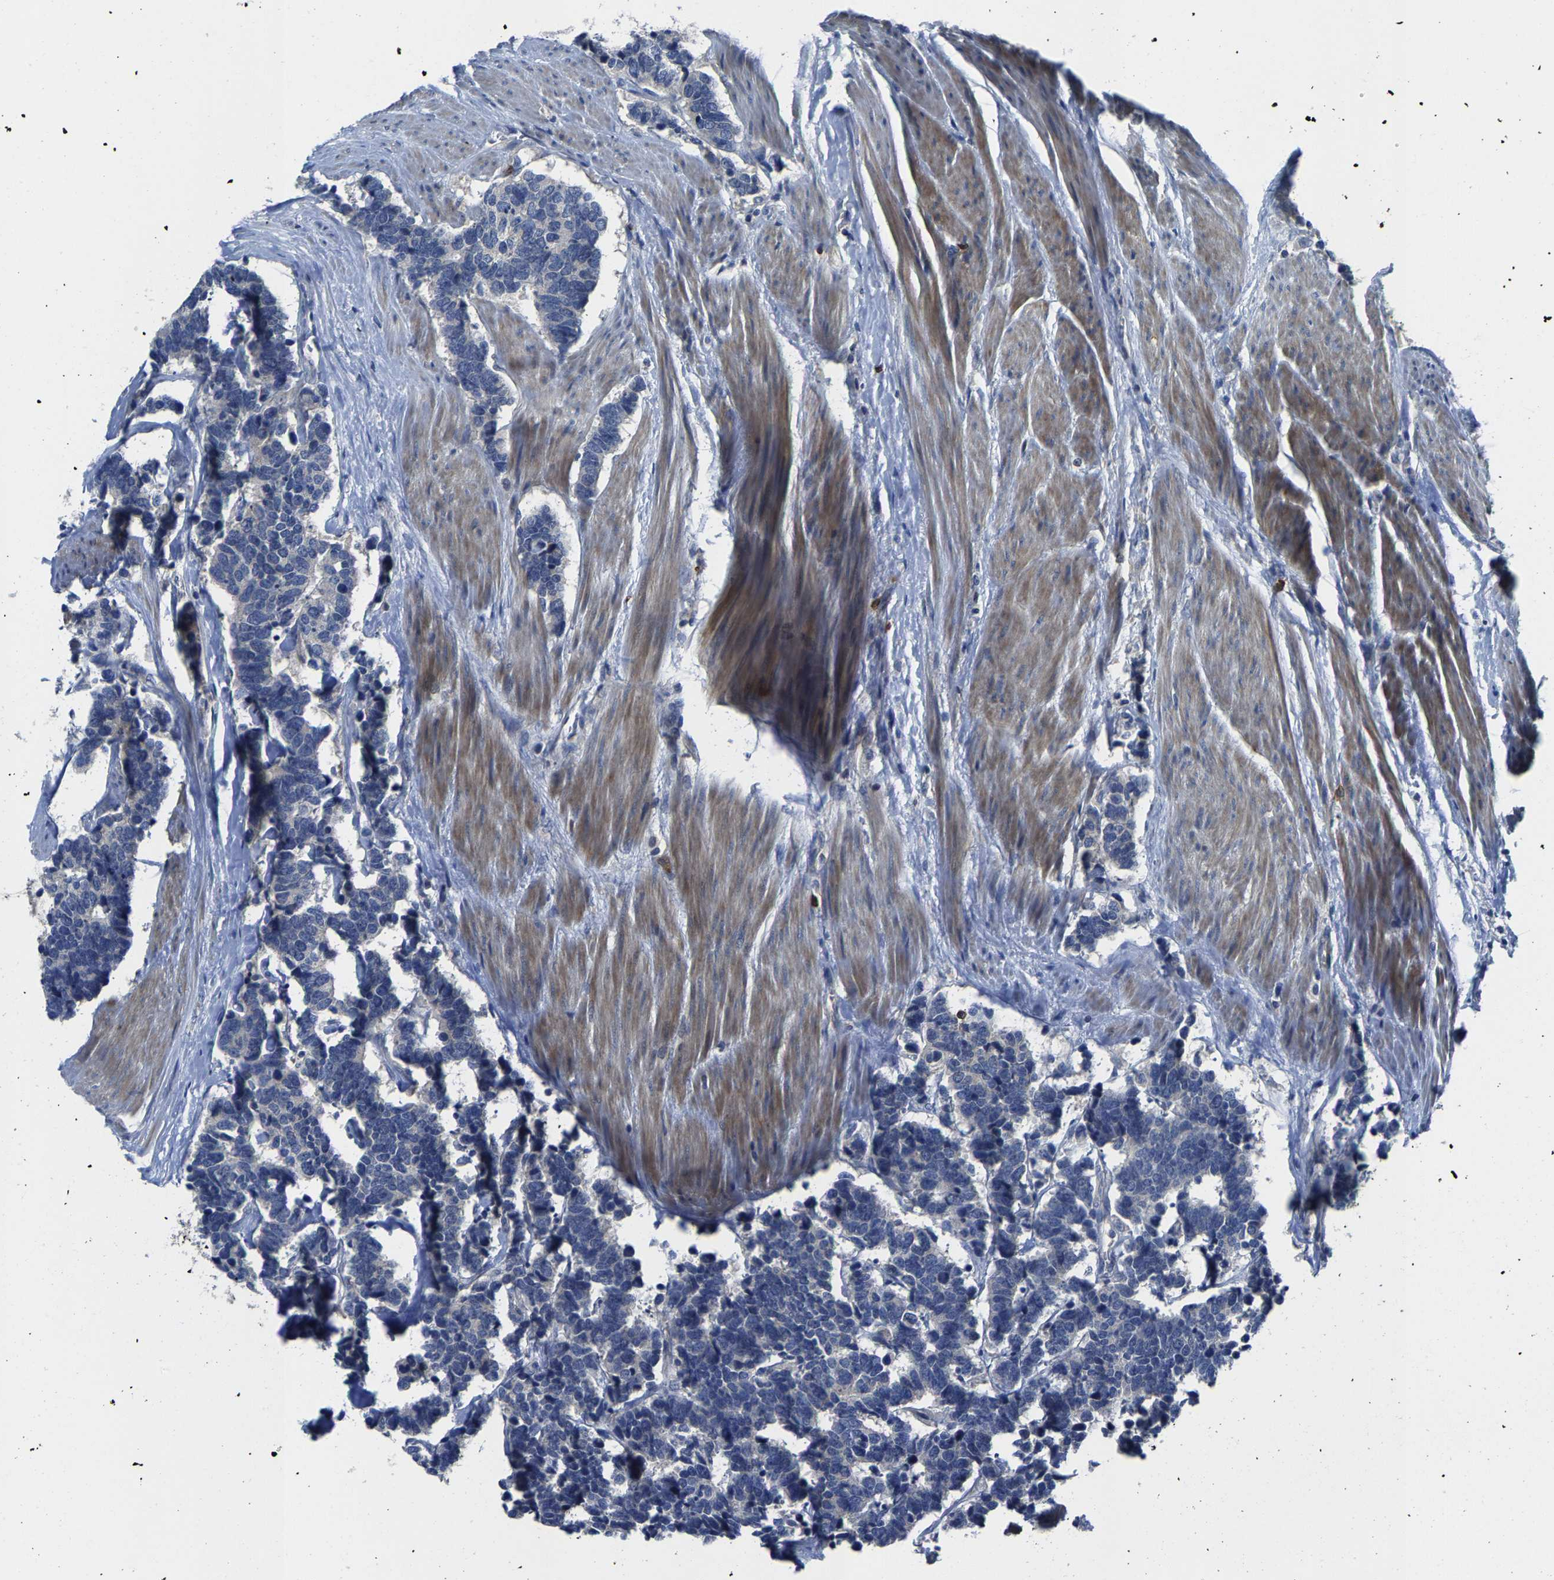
{"staining": {"intensity": "negative", "quantity": "none", "location": "none"}, "tissue": "carcinoid", "cell_type": "Tumor cells", "image_type": "cancer", "snomed": [{"axis": "morphology", "description": "Carcinoma, NOS"}, {"axis": "morphology", "description": "Carcinoid, malignant, NOS"}, {"axis": "topography", "description": "Urinary bladder"}], "caption": "The histopathology image shows no staining of tumor cells in malignant carcinoid. (DAB immunohistochemistry (IHC), high magnification).", "gene": "AGBL3", "patient": {"sex": "male", "age": 57}}